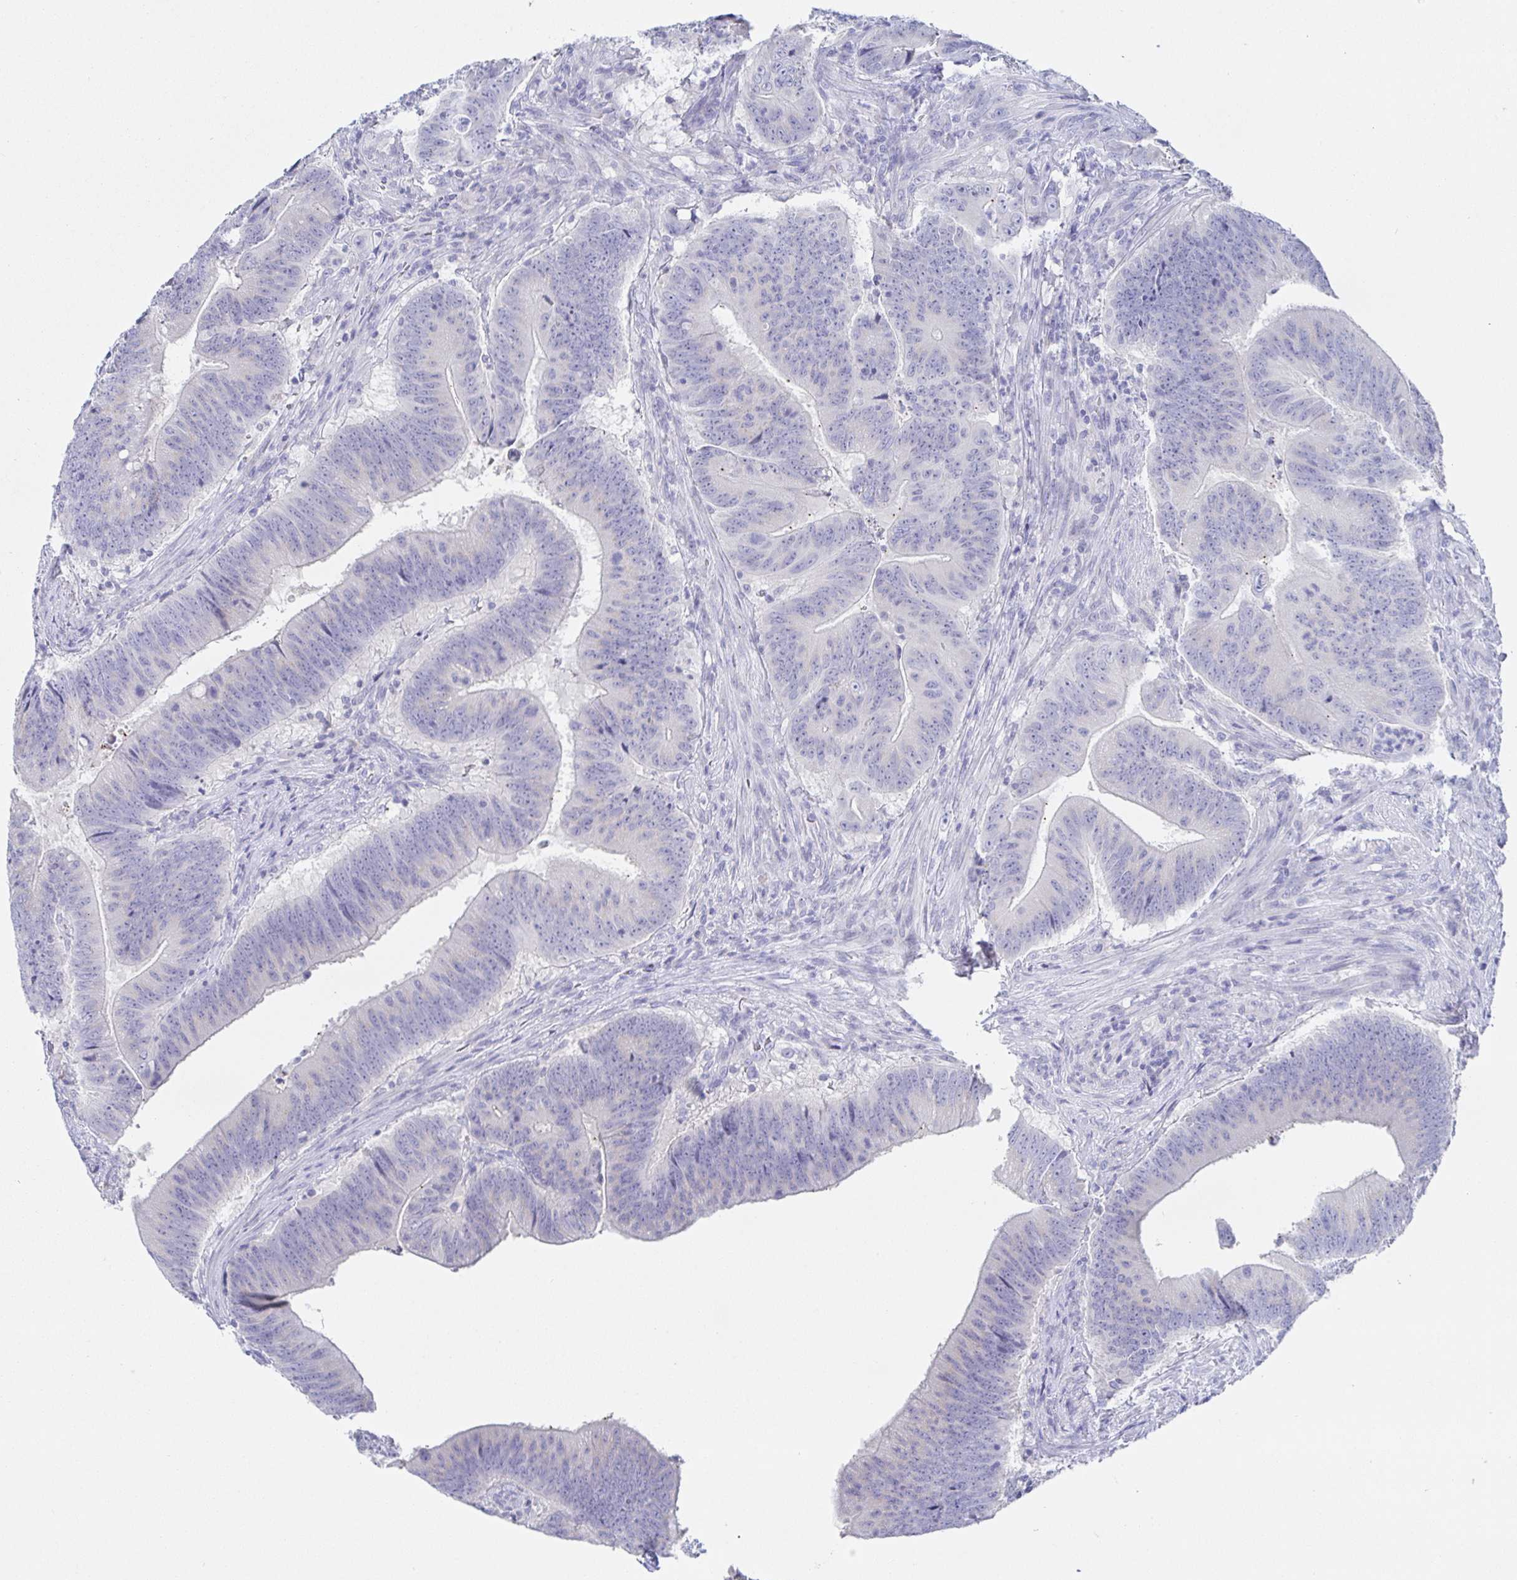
{"staining": {"intensity": "negative", "quantity": "none", "location": "none"}, "tissue": "colorectal cancer", "cell_type": "Tumor cells", "image_type": "cancer", "snomed": [{"axis": "morphology", "description": "Adenocarcinoma, NOS"}, {"axis": "topography", "description": "Colon"}], "caption": "DAB (3,3'-diaminobenzidine) immunohistochemical staining of human adenocarcinoma (colorectal) exhibits no significant expression in tumor cells.", "gene": "SIAH3", "patient": {"sex": "female", "age": 87}}